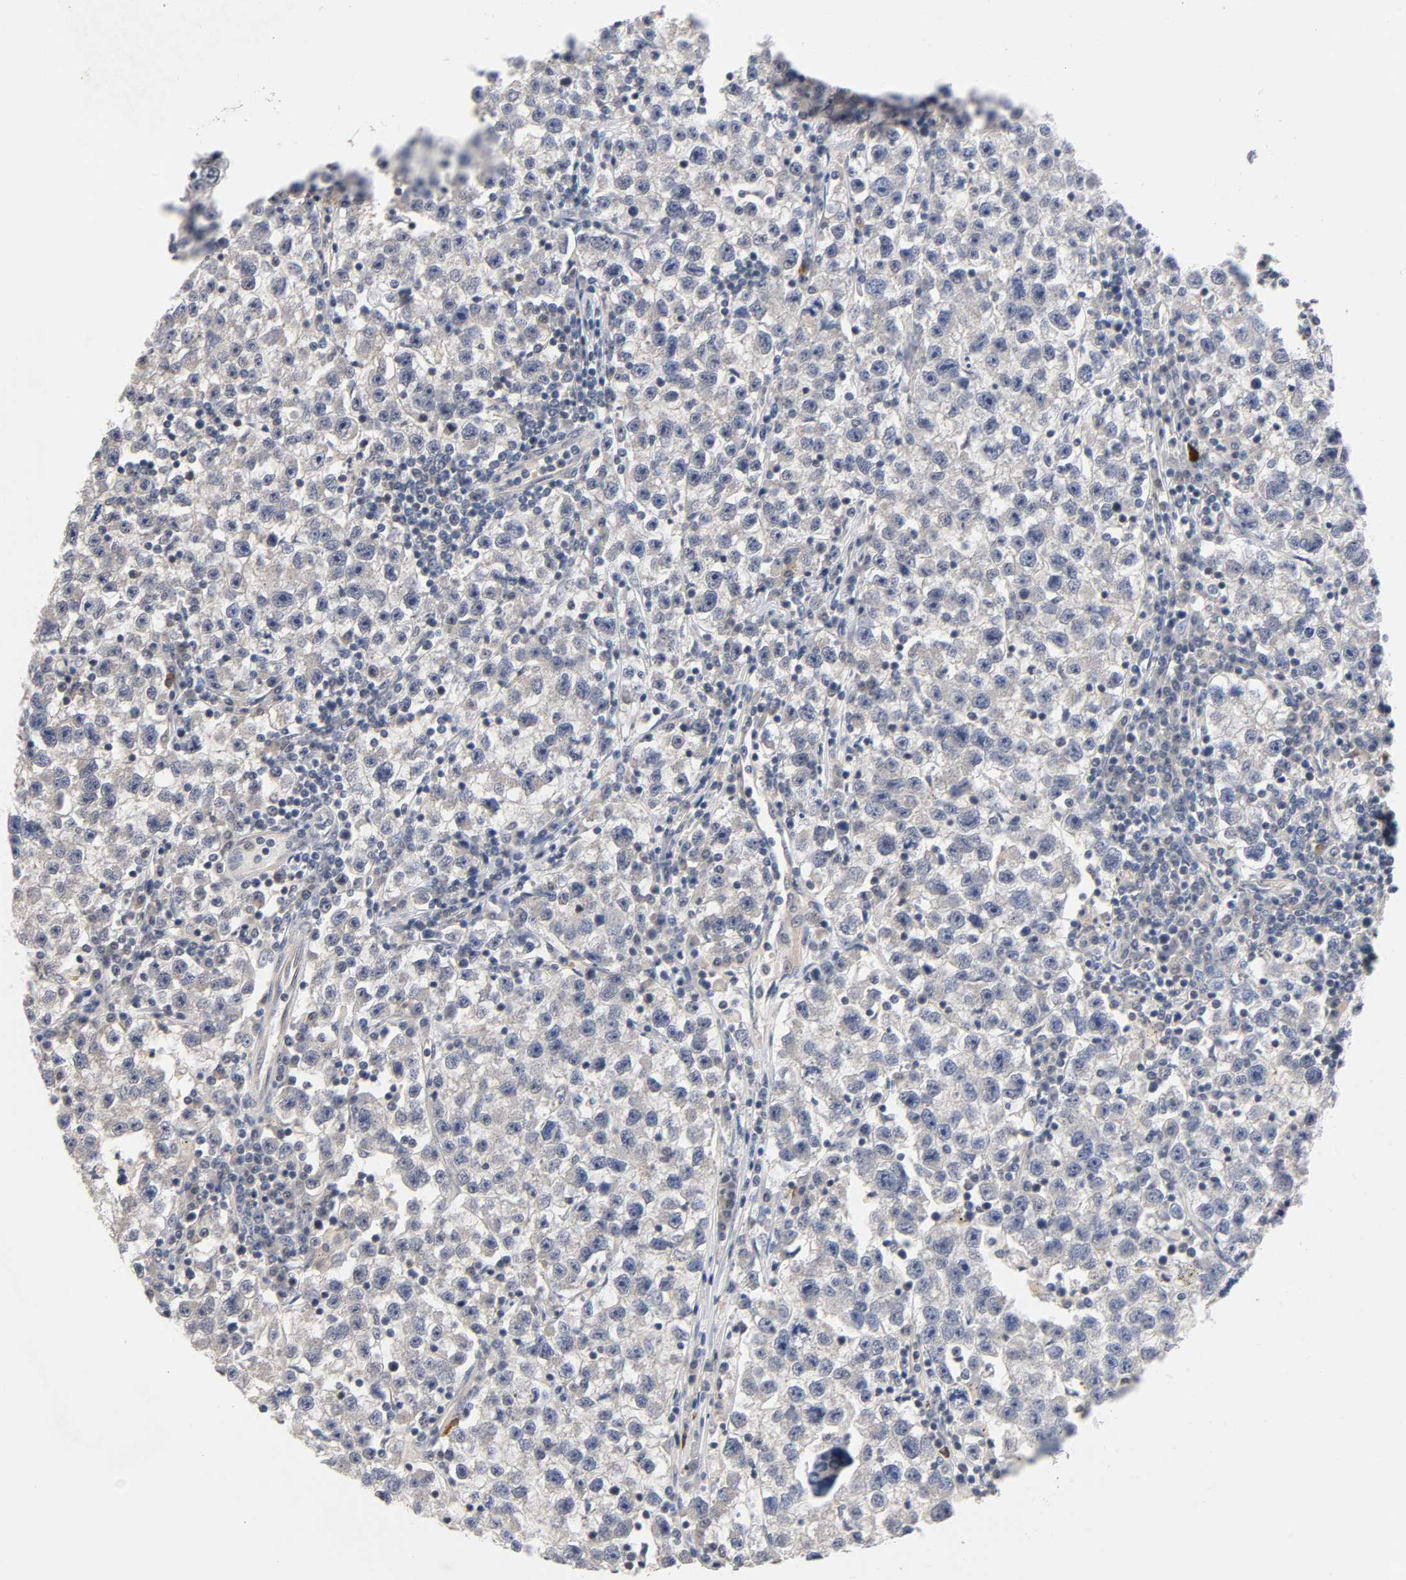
{"staining": {"intensity": "weak", "quantity": "<25%", "location": "cytoplasmic/membranous"}, "tissue": "testis cancer", "cell_type": "Tumor cells", "image_type": "cancer", "snomed": [{"axis": "morphology", "description": "Seminoma, NOS"}, {"axis": "topography", "description": "Testis"}], "caption": "Tumor cells are negative for protein expression in human seminoma (testis).", "gene": "PRKAB1", "patient": {"sex": "male", "age": 22}}